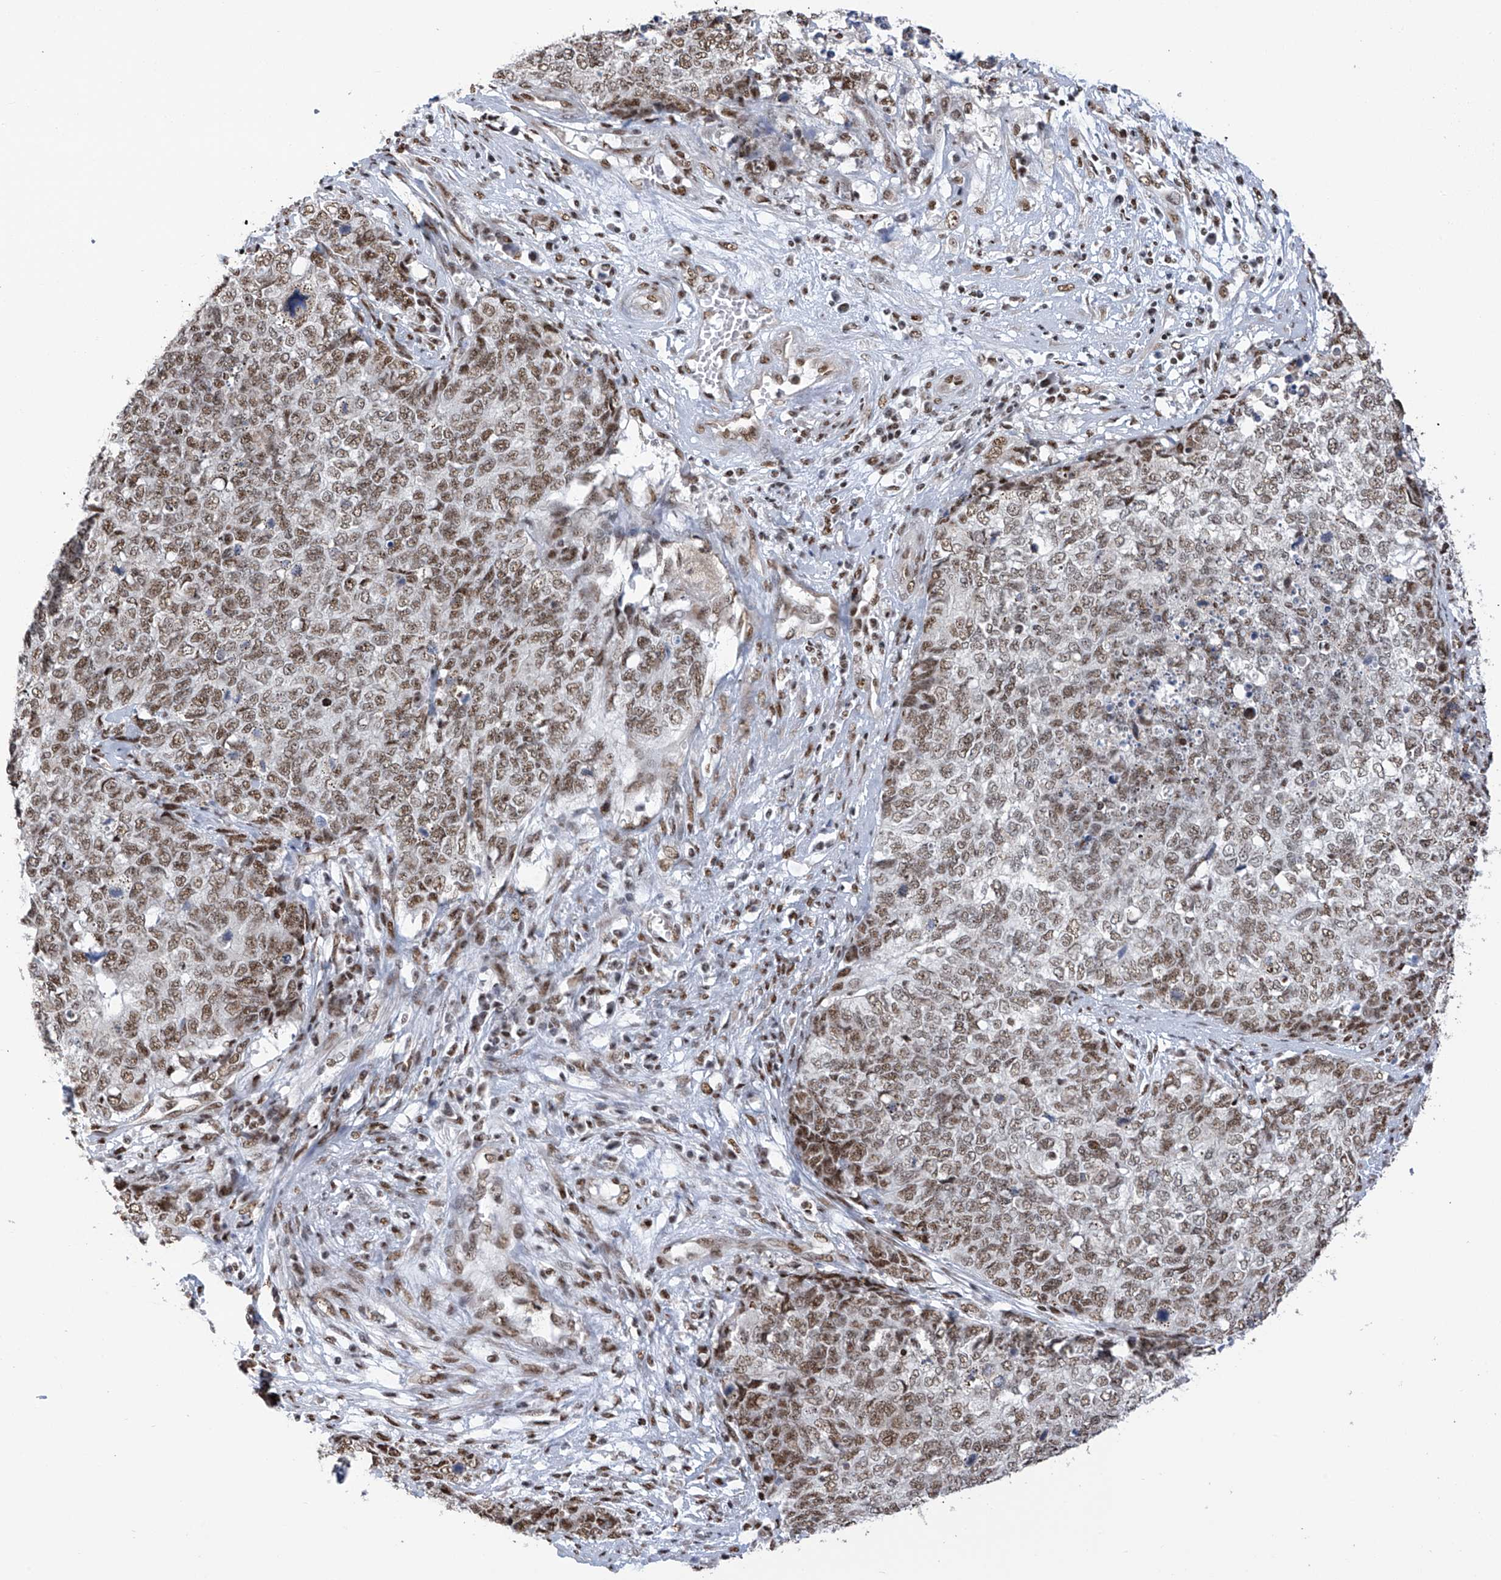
{"staining": {"intensity": "moderate", "quantity": ">75%", "location": "nuclear"}, "tissue": "cervical cancer", "cell_type": "Tumor cells", "image_type": "cancer", "snomed": [{"axis": "morphology", "description": "Squamous cell carcinoma, NOS"}, {"axis": "topography", "description": "Cervix"}], "caption": "Cervical cancer (squamous cell carcinoma) stained with IHC demonstrates moderate nuclear positivity in about >75% of tumor cells.", "gene": "APLF", "patient": {"sex": "female", "age": 63}}